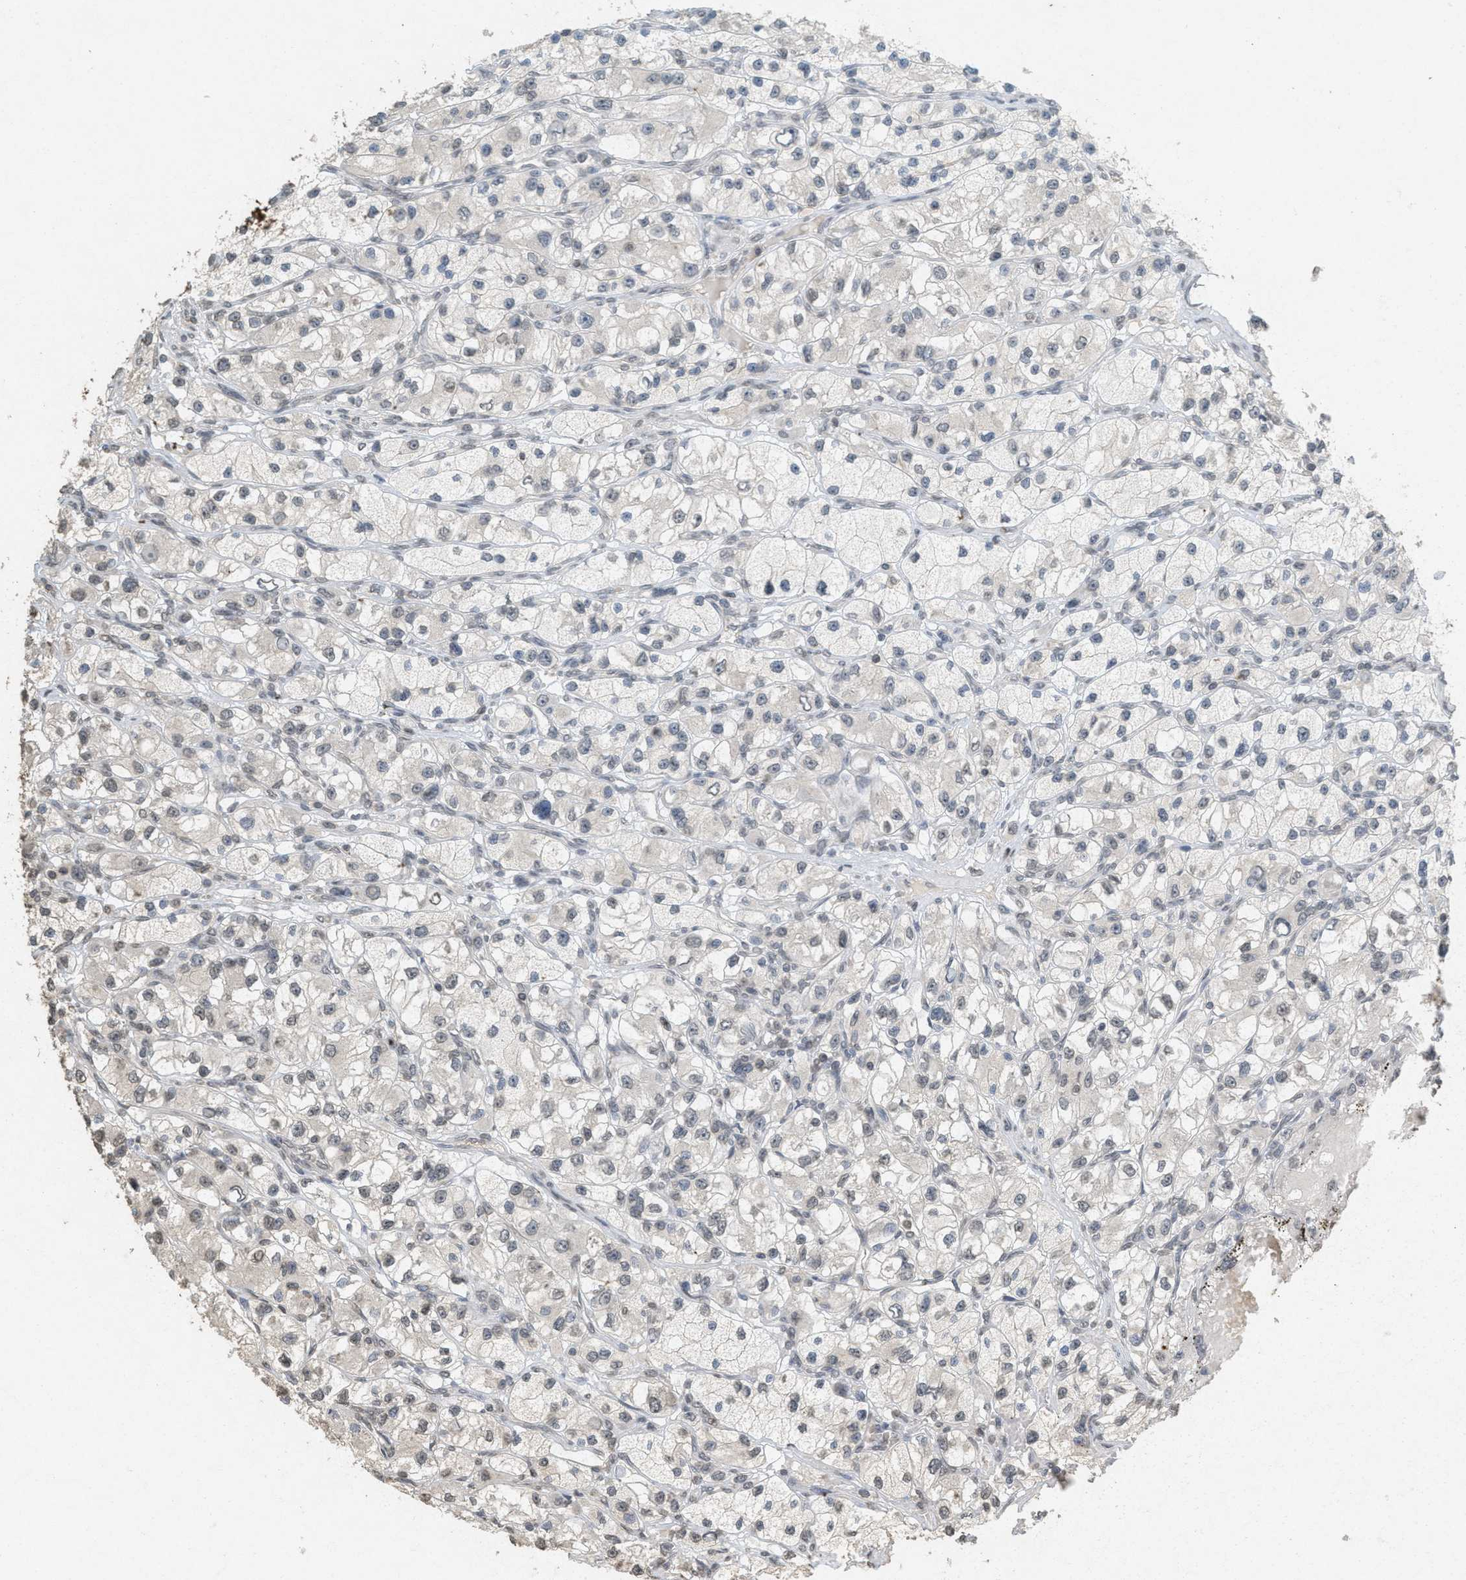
{"staining": {"intensity": "weak", "quantity": "<25%", "location": "nuclear"}, "tissue": "renal cancer", "cell_type": "Tumor cells", "image_type": "cancer", "snomed": [{"axis": "morphology", "description": "Adenocarcinoma, NOS"}, {"axis": "topography", "description": "Kidney"}], "caption": "Immunohistochemistry (IHC) photomicrograph of neoplastic tissue: renal adenocarcinoma stained with DAB (3,3'-diaminobenzidine) shows no significant protein expression in tumor cells.", "gene": "ABHD6", "patient": {"sex": "female", "age": 57}}